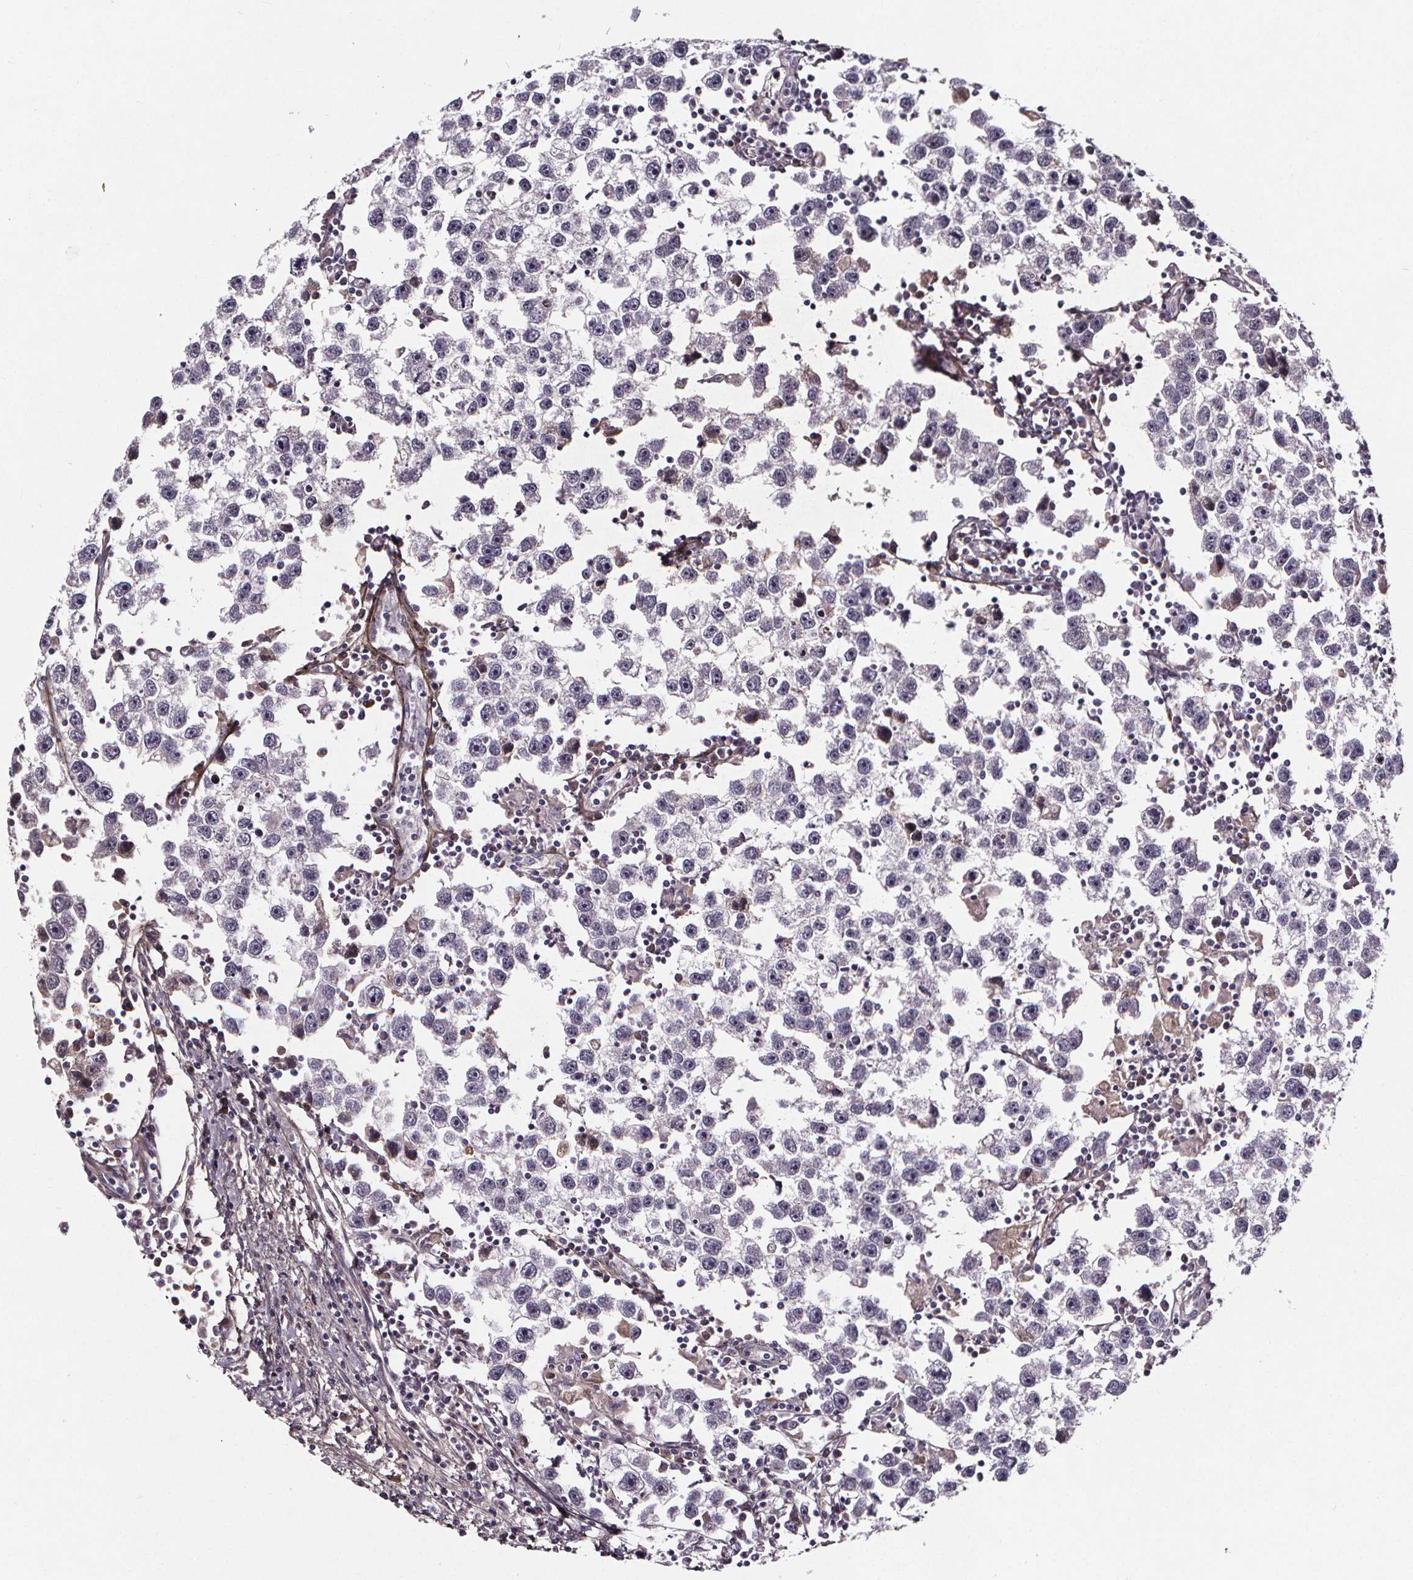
{"staining": {"intensity": "negative", "quantity": "none", "location": "none"}, "tissue": "testis cancer", "cell_type": "Tumor cells", "image_type": "cancer", "snomed": [{"axis": "morphology", "description": "Seminoma, NOS"}, {"axis": "topography", "description": "Testis"}], "caption": "High power microscopy image of an immunohistochemistry (IHC) image of testis cancer (seminoma), revealing no significant staining in tumor cells.", "gene": "SPAG8", "patient": {"sex": "male", "age": 30}}